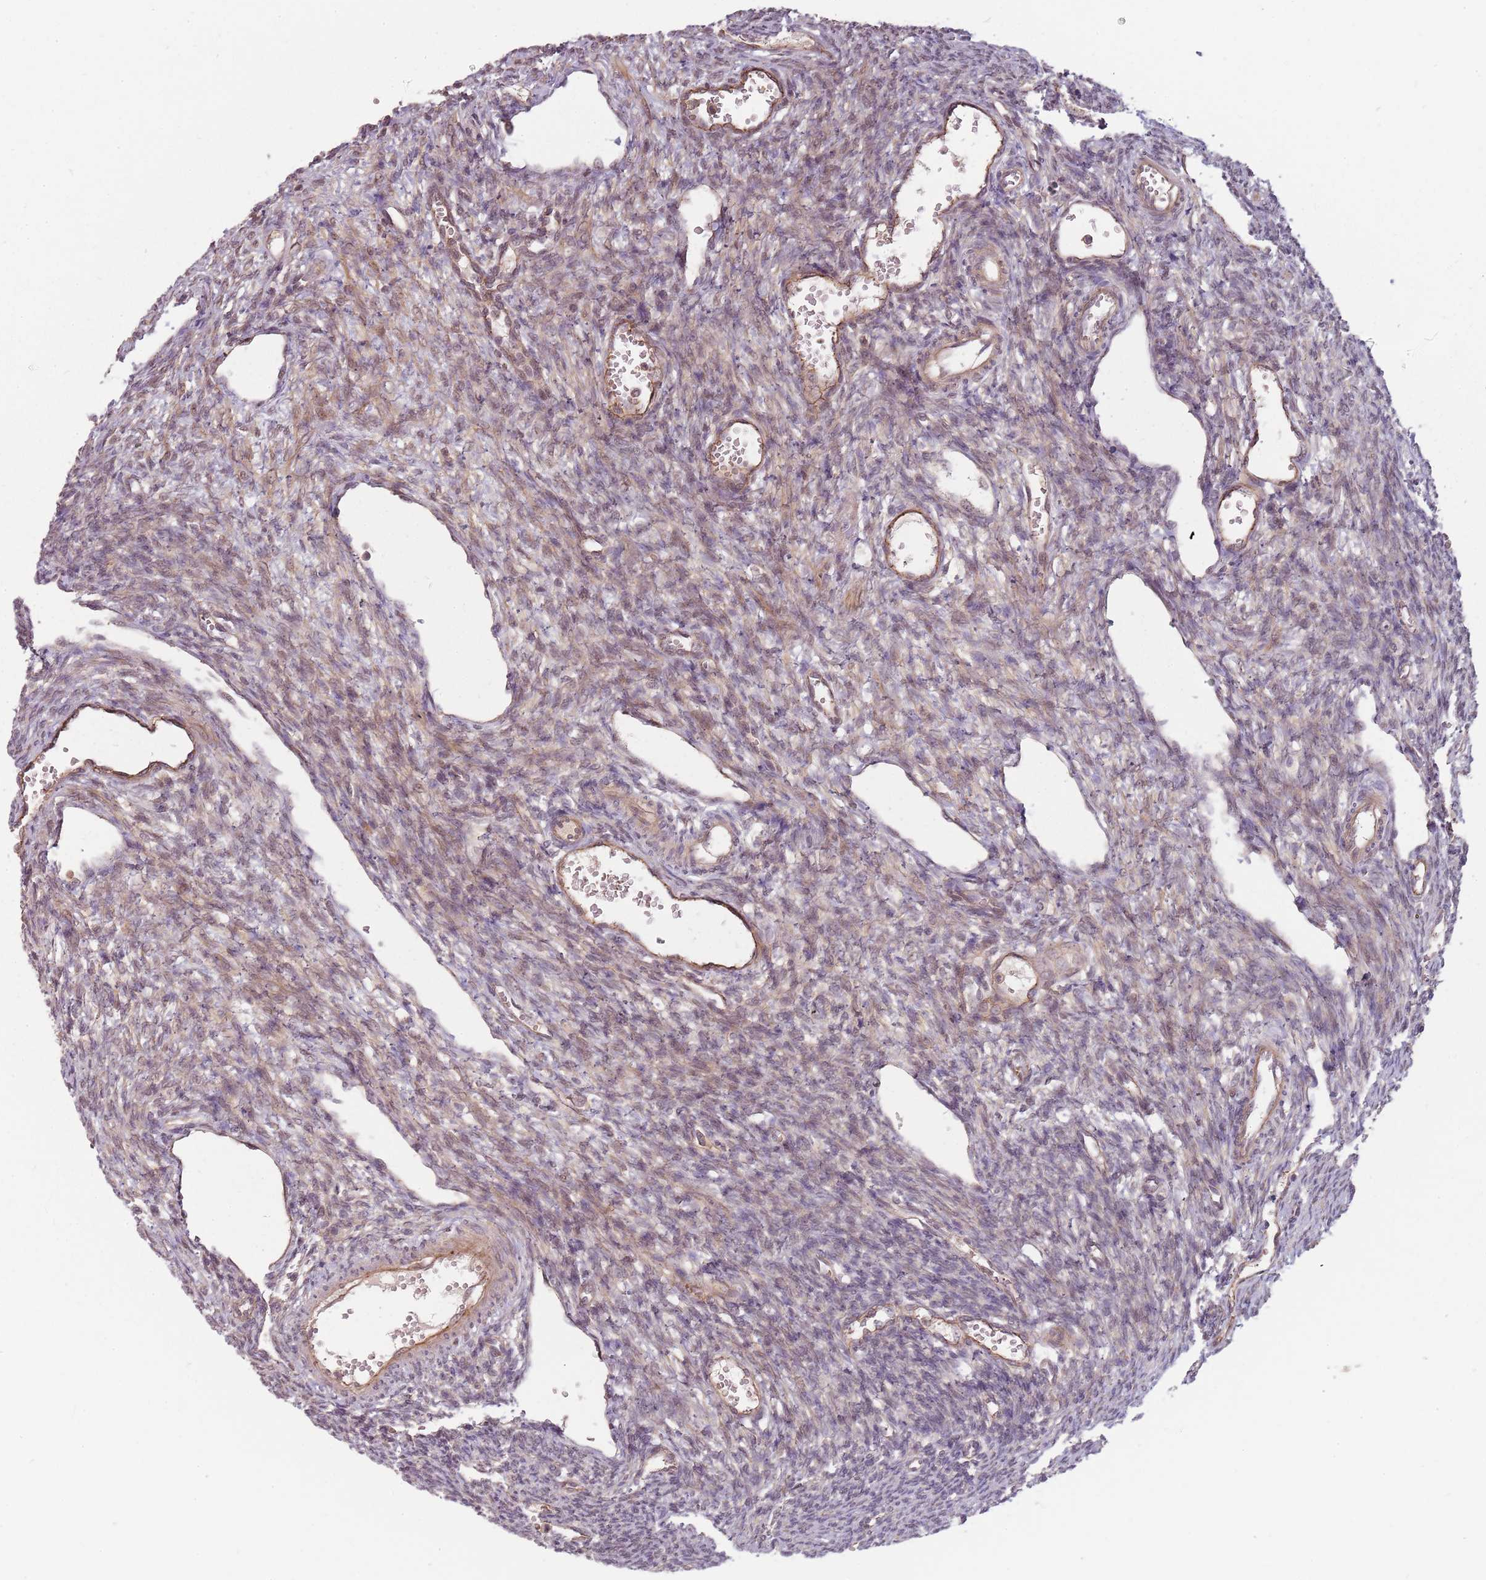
{"staining": {"intensity": "weak", "quantity": "<25%", "location": "cytoplasmic/membranous"}, "tissue": "ovary", "cell_type": "Ovarian stroma cells", "image_type": "normal", "snomed": [{"axis": "morphology", "description": "Normal tissue, NOS"}, {"axis": "morphology", "description": "Cyst, NOS"}, {"axis": "topography", "description": "Ovary"}], "caption": "This image is of benign ovary stained with IHC to label a protein in brown with the nuclei are counter-stained blue. There is no expression in ovarian stroma cells.", "gene": "PPP1R14C", "patient": {"sex": "female", "age": 33}}